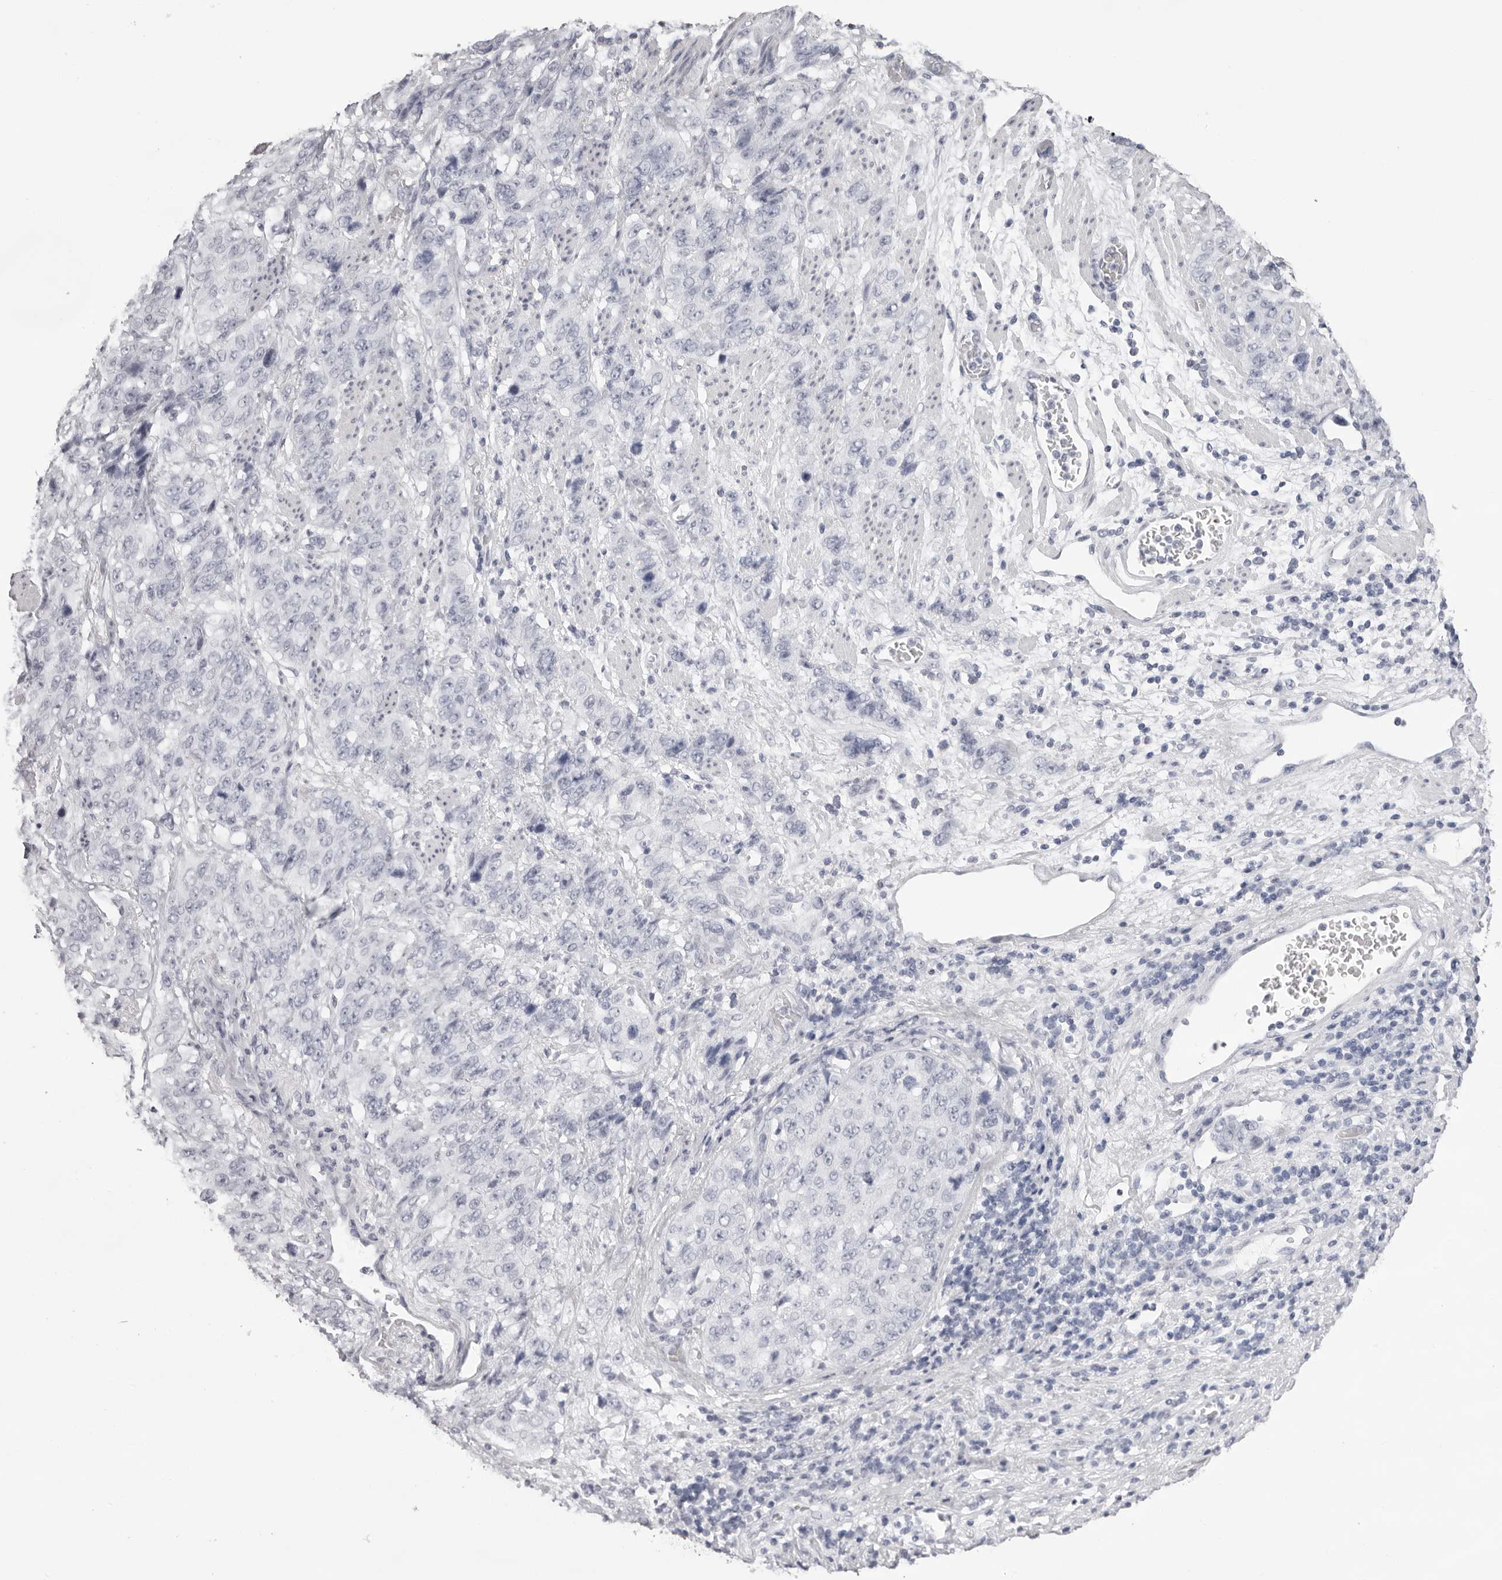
{"staining": {"intensity": "negative", "quantity": "none", "location": "none"}, "tissue": "stomach cancer", "cell_type": "Tumor cells", "image_type": "cancer", "snomed": [{"axis": "morphology", "description": "Adenocarcinoma, NOS"}, {"axis": "topography", "description": "Stomach"}], "caption": "This is a micrograph of IHC staining of stomach cancer, which shows no staining in tumor cells. Brightfield microscopy of IHC stained with DAB (brown) and hematoxylin (blue), captured at high magnification.", "gene": "SPTA1", "patient": {"sex": "male", "age": 48}}